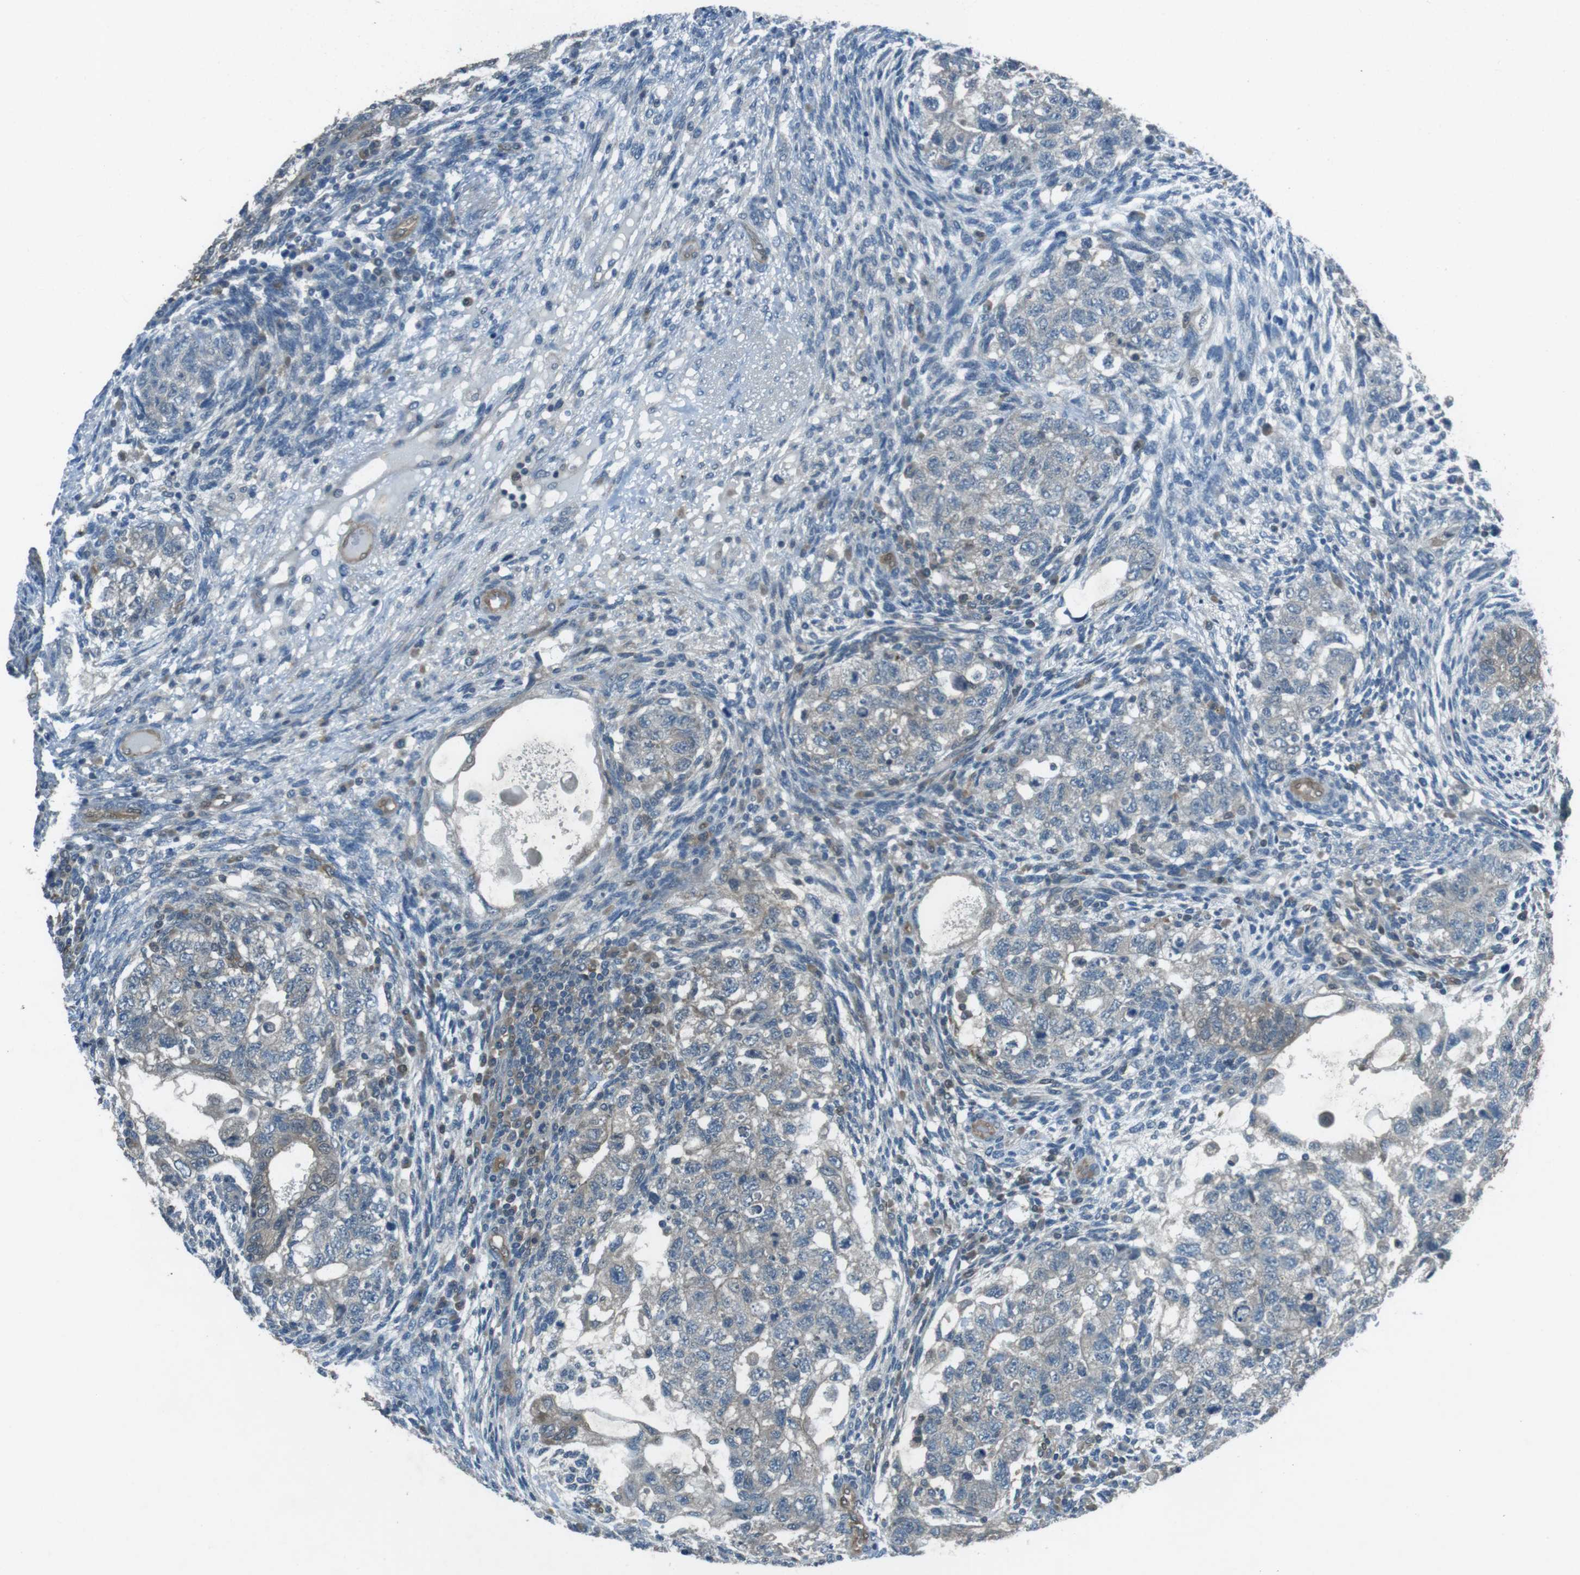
{"staining": {"intensity": "negative", "quantity": "none", "location": "none"}, "tissue": "testis cancer", "cell_type": "Tumor cells", "image_type": "cancer", "snomed": [{"axis": "morphology", "description": "Normal tissue, NOS"}, {"axis": "morphology", "description": "Carcinoma, Embryonal, NOS"}, {"axis": "topography", "description": "Testis"}], "caption": "Photomicrograph shows no significant protein expression in tumor cells of testis cancer. (IHC, brightfield microscopy, high magnification).", "gene": "MFAP3", "patient": {"sex": "male", "age": 36}}